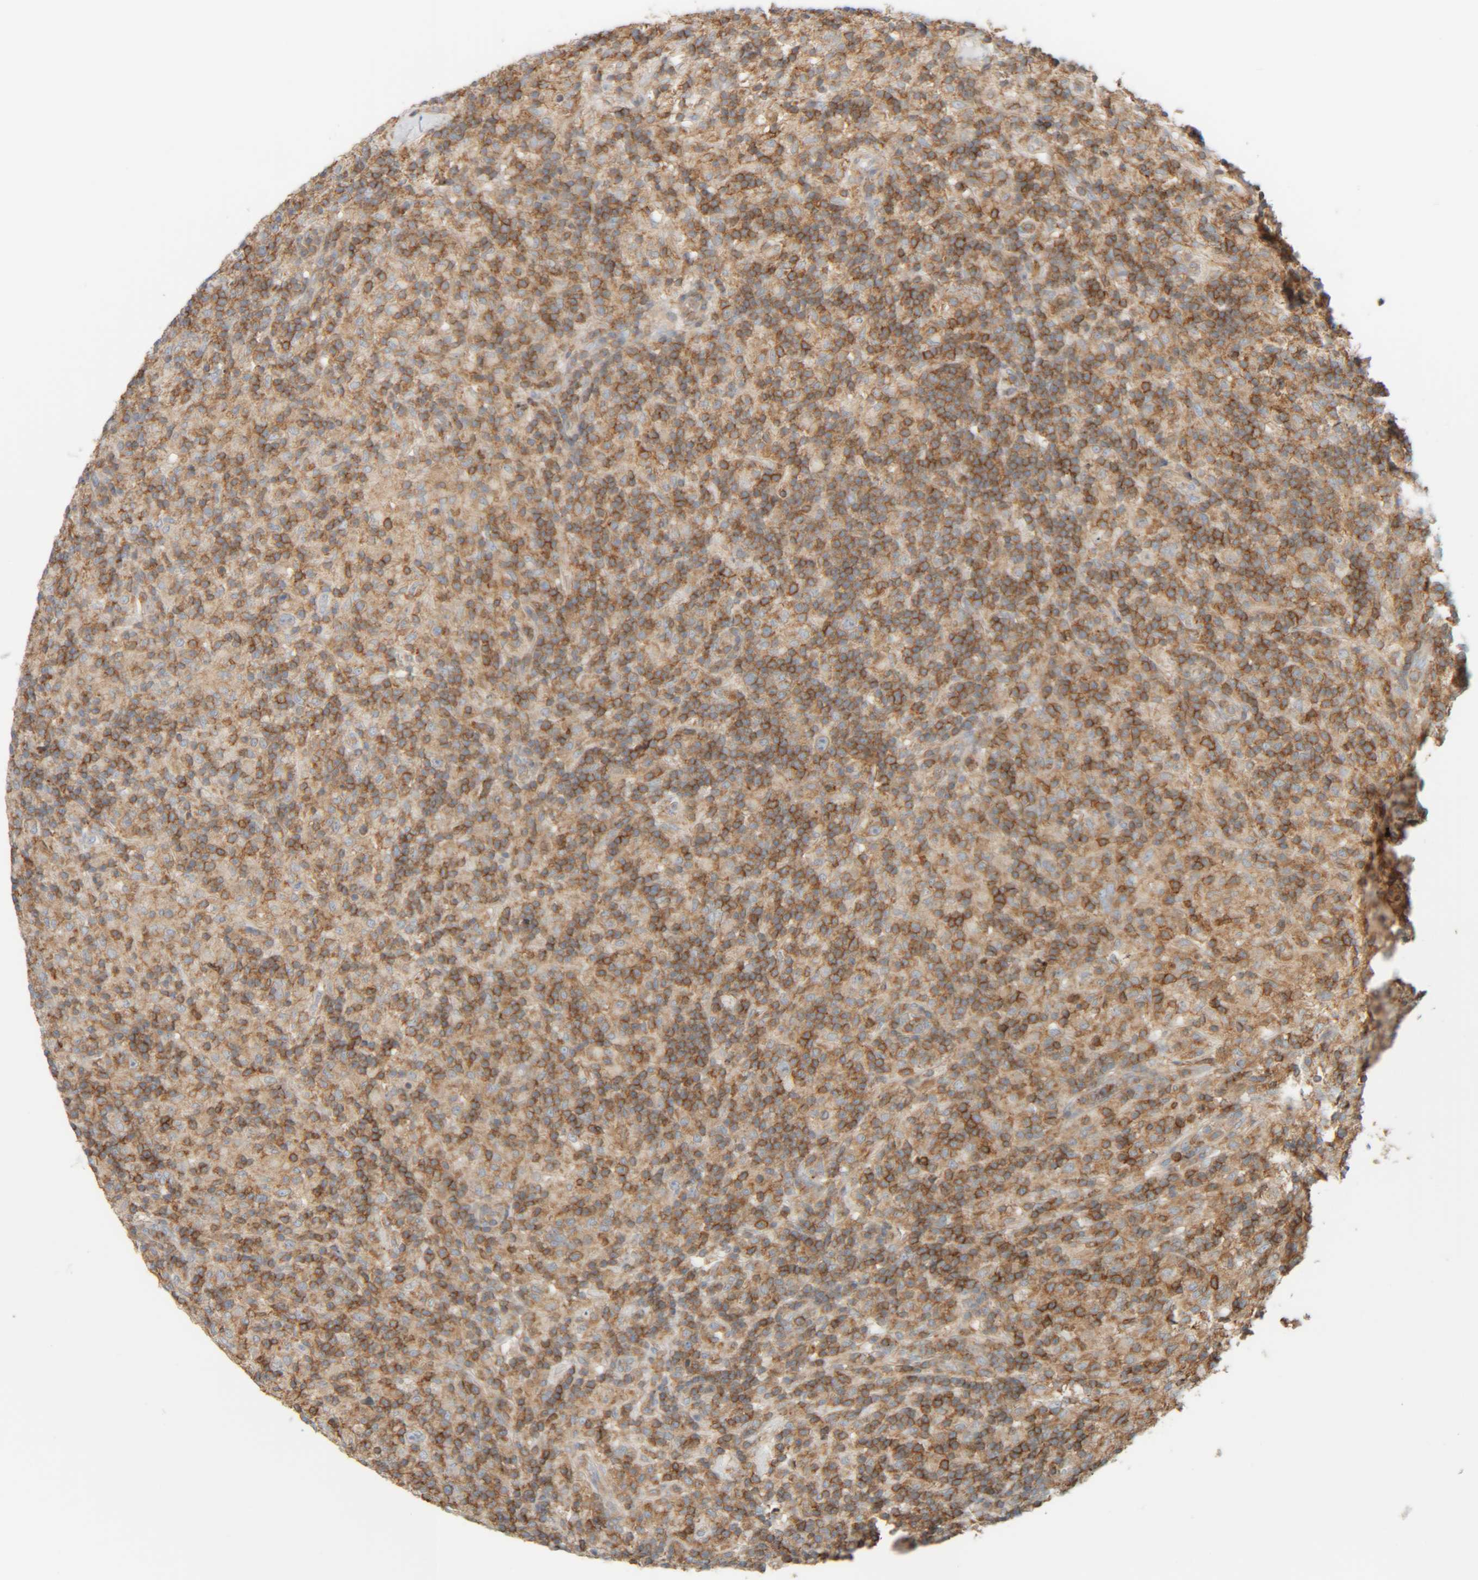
{"staining": {"intensity": "negative", "quantity": "none", "location": "none"}, "tissue": "lymphoma", "cell_type": "Tumor cells", "image_type": "cancer", "snomed": [{"axis": "morphology", "description": "Hodgkin's disease, NOS"}, {"axis": "topography", "description": "Lymph node"}], "caption": "Immunohistochemical staining of Hodgkin's disease reveals no significant positivity in tumor cells.", "gene": "CCDC57", "patient": {"sex": "male", "age": 70}}